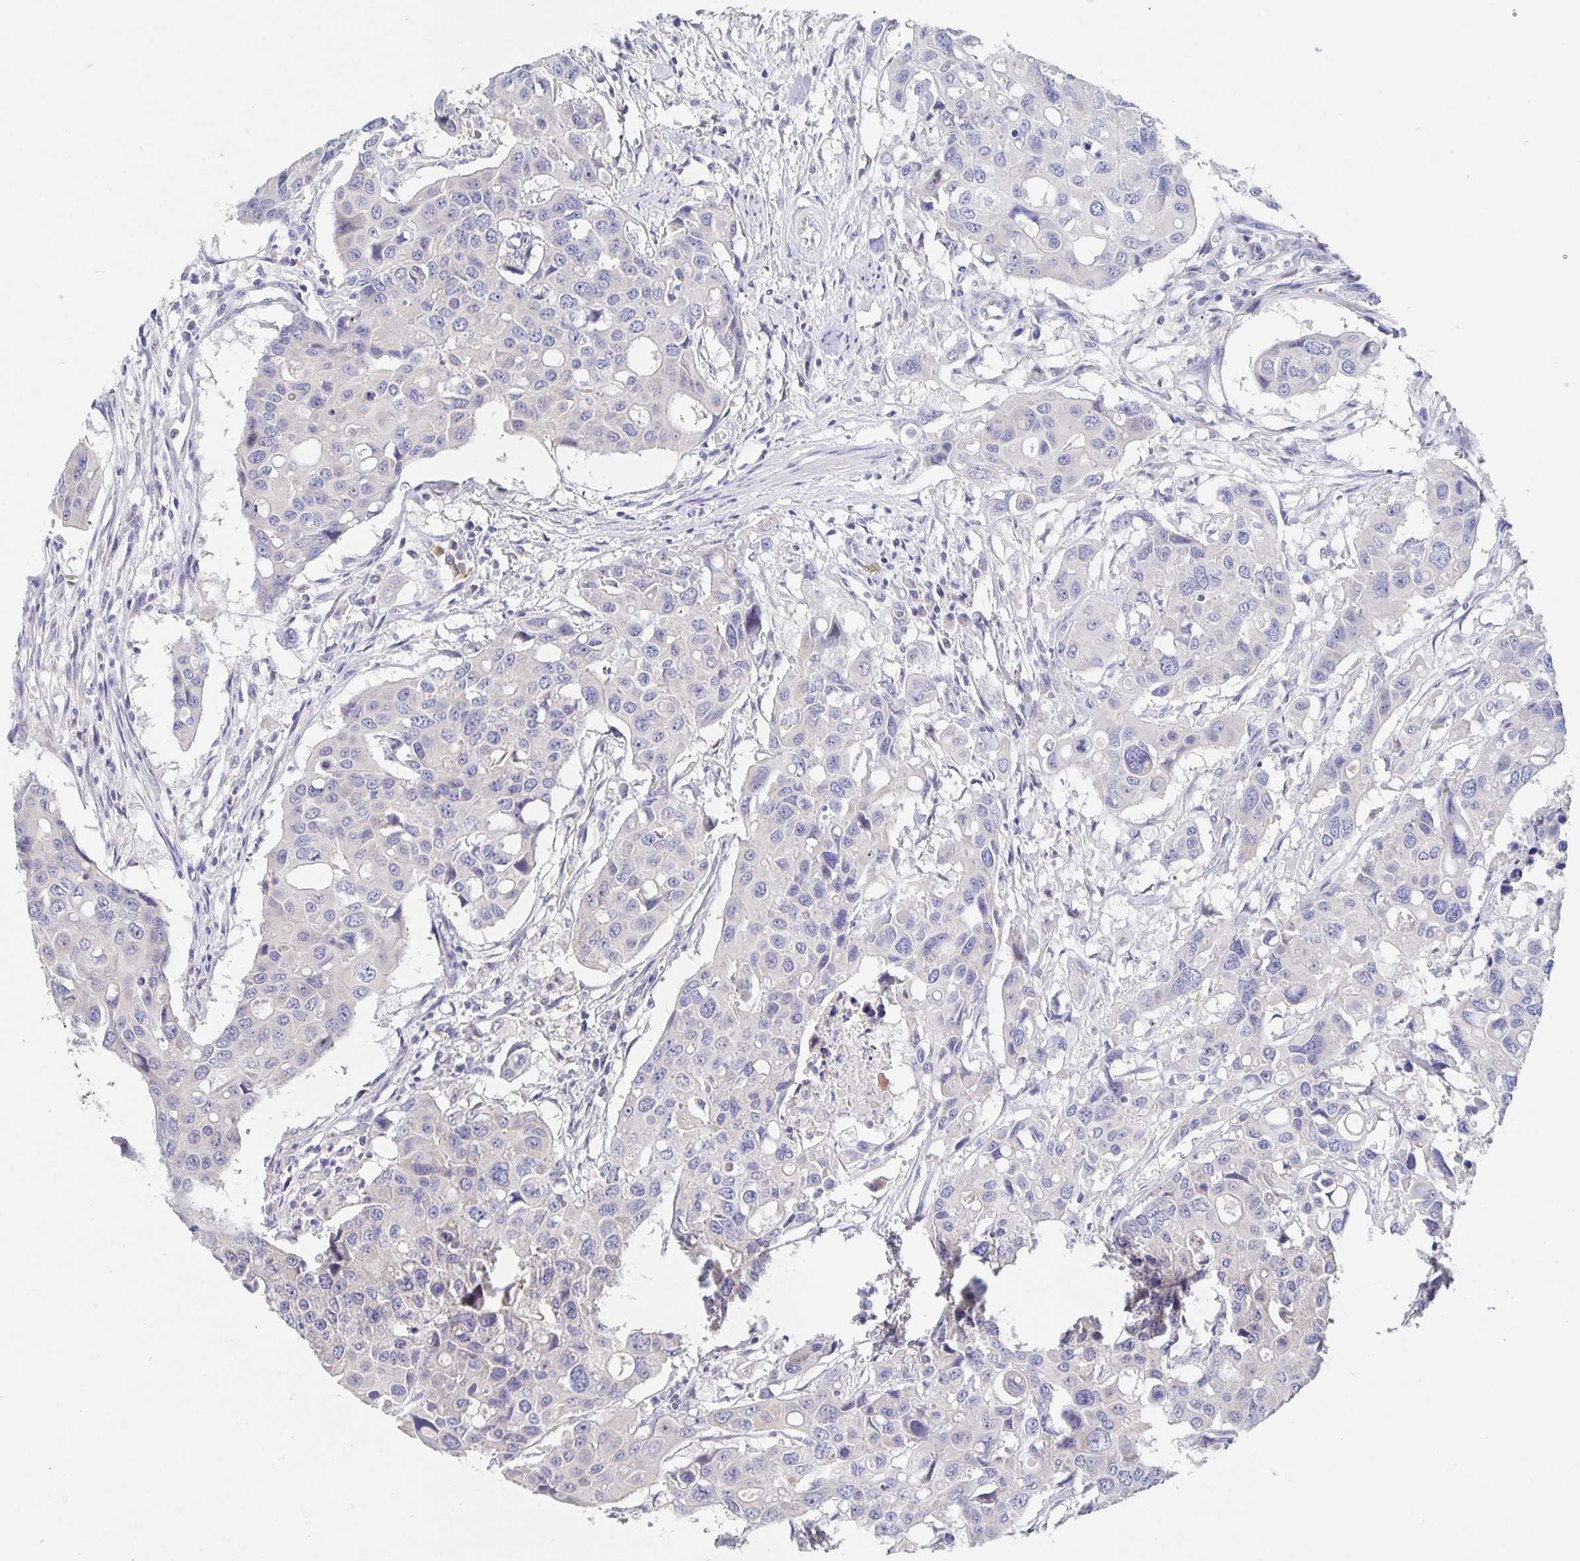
{"staining": {"intensity": "negative", "quantity": "none", "location": "none"}, "tissue": "colorectal cancer", "cell_type": "Tumor cells", "image_type": "cancer", "snomed": [{"axis": "morphology", "description": "Adenocarcinoma, NOS"}, {"axis": "topography", "description": "Colon"}], "caption": "The histopathology image displays no staining of tumor cells in colorectal cancer (adenocarcinoma).", "gene": "CDC42BPG", "patient": {"sex": "male", "age": 77}}